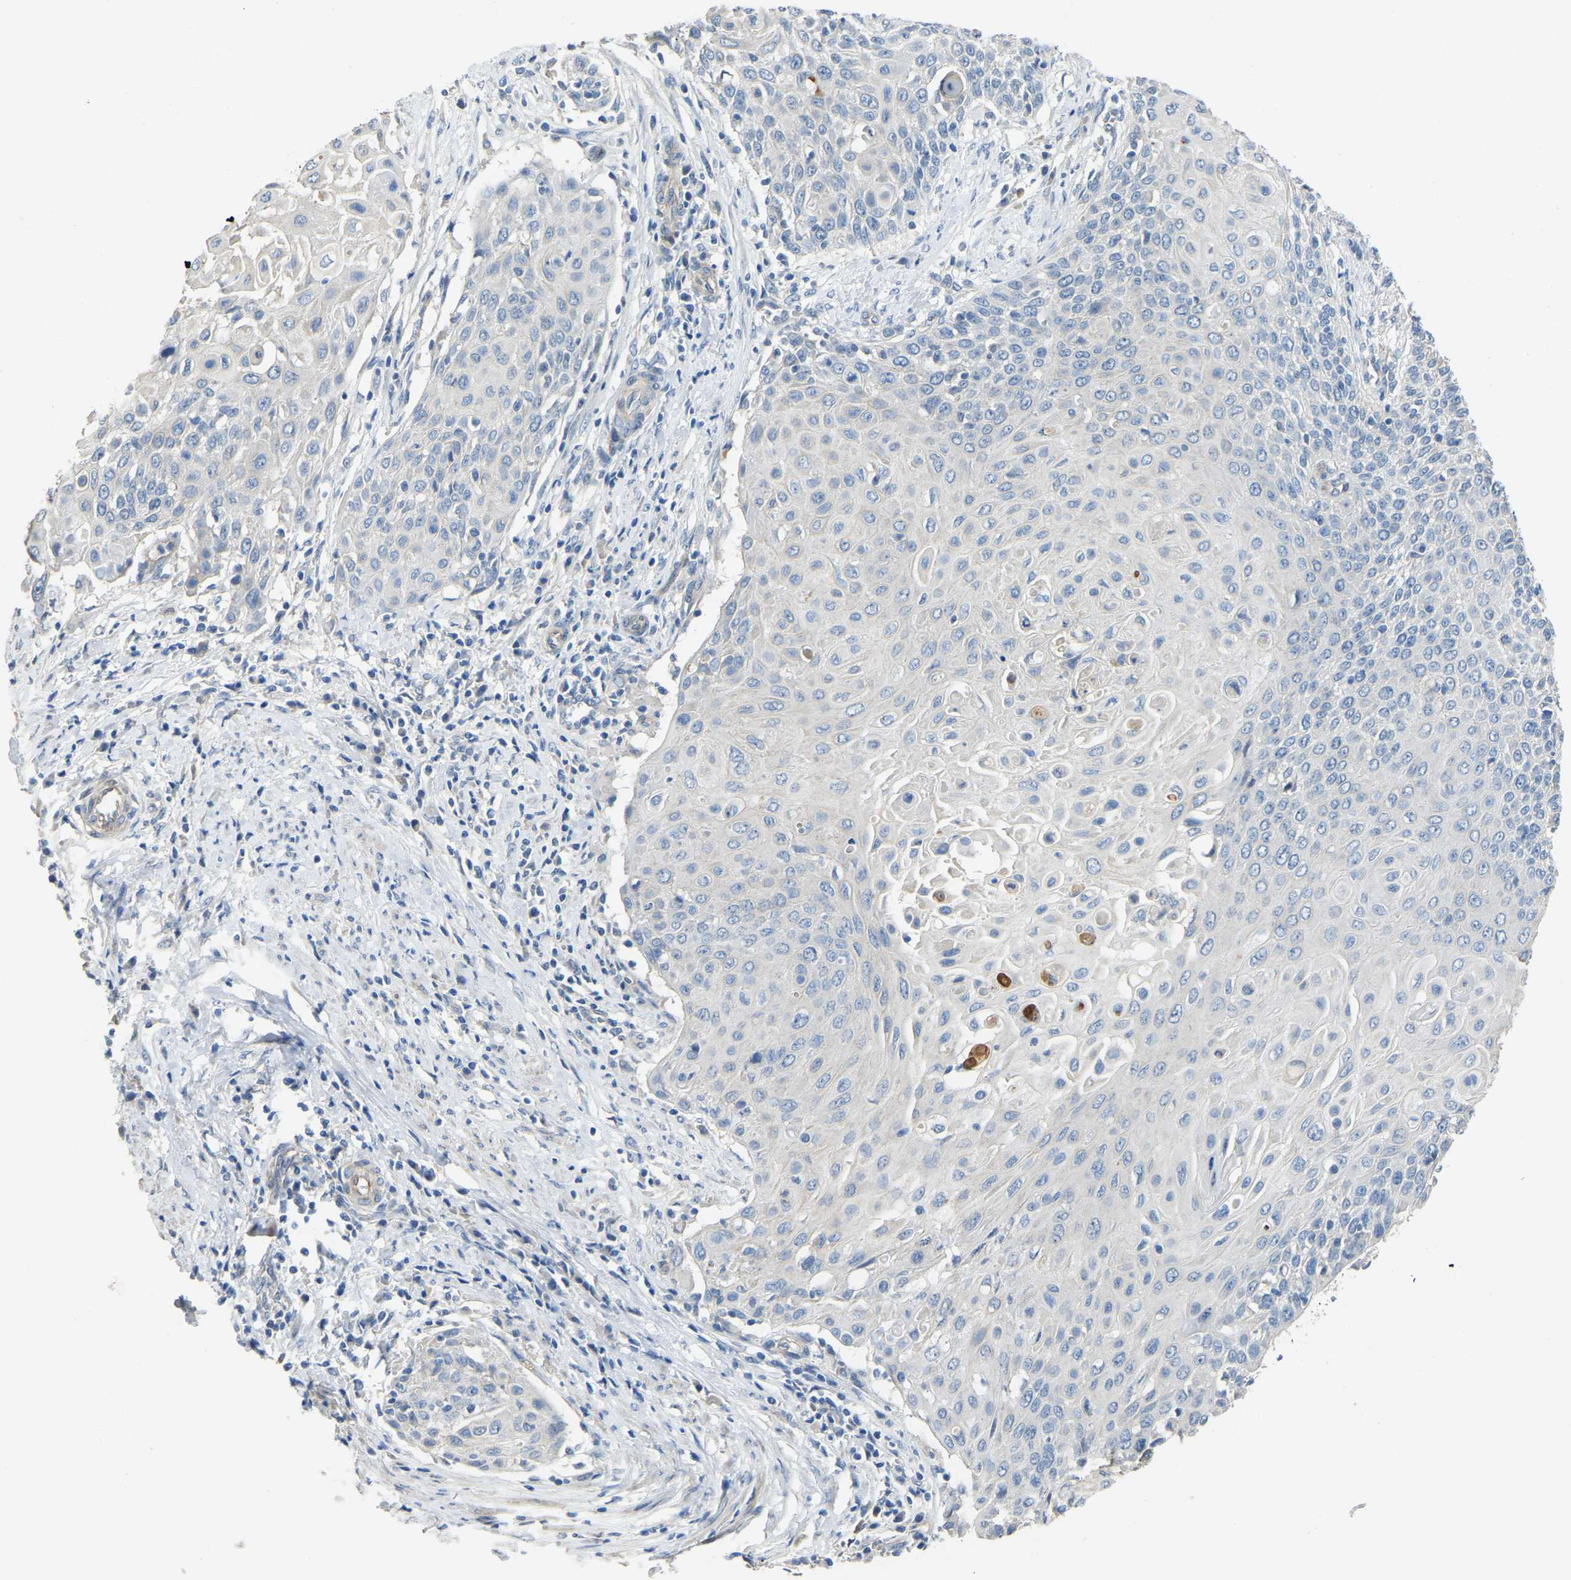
{"staining": {"intensity": "negative", "quantity": "none", "location": "none"}, "tissue": "cervical cancer", "cell_type": "Tumor cells", "image_type": "cancer", "snomed": [{"axis": "morphology", "description": "Squamous cell carcinoma, NOS"}, {"axis": "topography", "description": "Cervix"}], "caption": "The immunohistochemistry (IHC) micrograph has no significant positivity in tumor cells of cervical squamous cell carcinoma tissue.", "gene": "HIGD2B", "patient": {"sex": "female", "age": 39}}